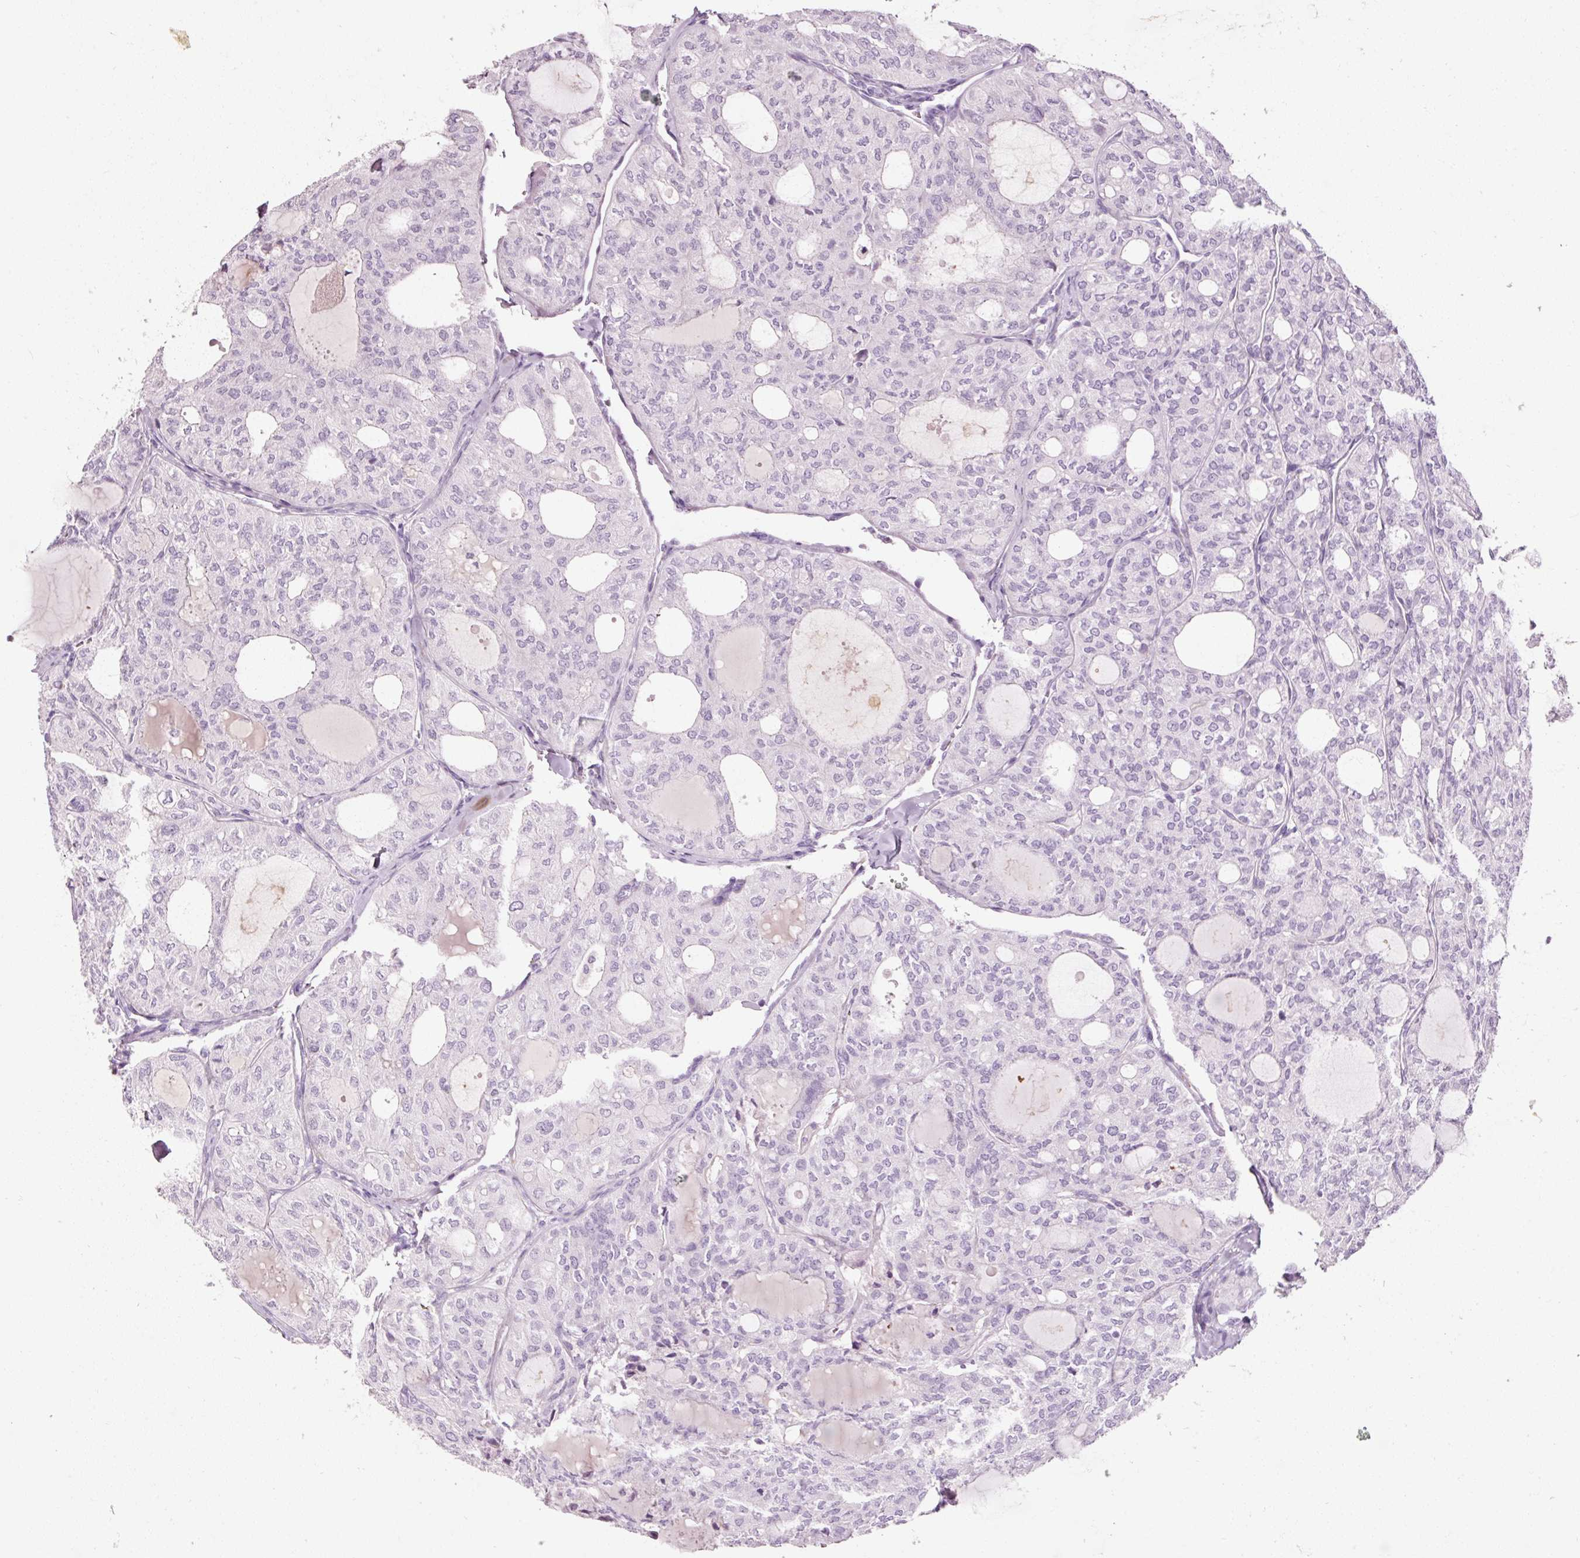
{"staining": {"intensity": "negative", "quantity": "none", "location": "none"}, "tissue": "thyroid cancer", "cell_type": "Tumor cells", "image_type": "cancer", "snomed": [{"axis": "morphology", "description": "Follicular adenoma carcinoma, NOS"}, {"axis": "topography", "description": "Thyroid gland"}], "caption": "An immunohistochemistry image of thyroid cancer is shown. There is no staining in tumor cells of thyroid cancer. (Stains: DAB (3,3'-diaminobenzidine) IHC with hematoxylin counter stain, Microscopy: brightfield microscopy at high magnification).", "gene": "MUC5AC", "patient": {"sex": "male", "age": 75}}